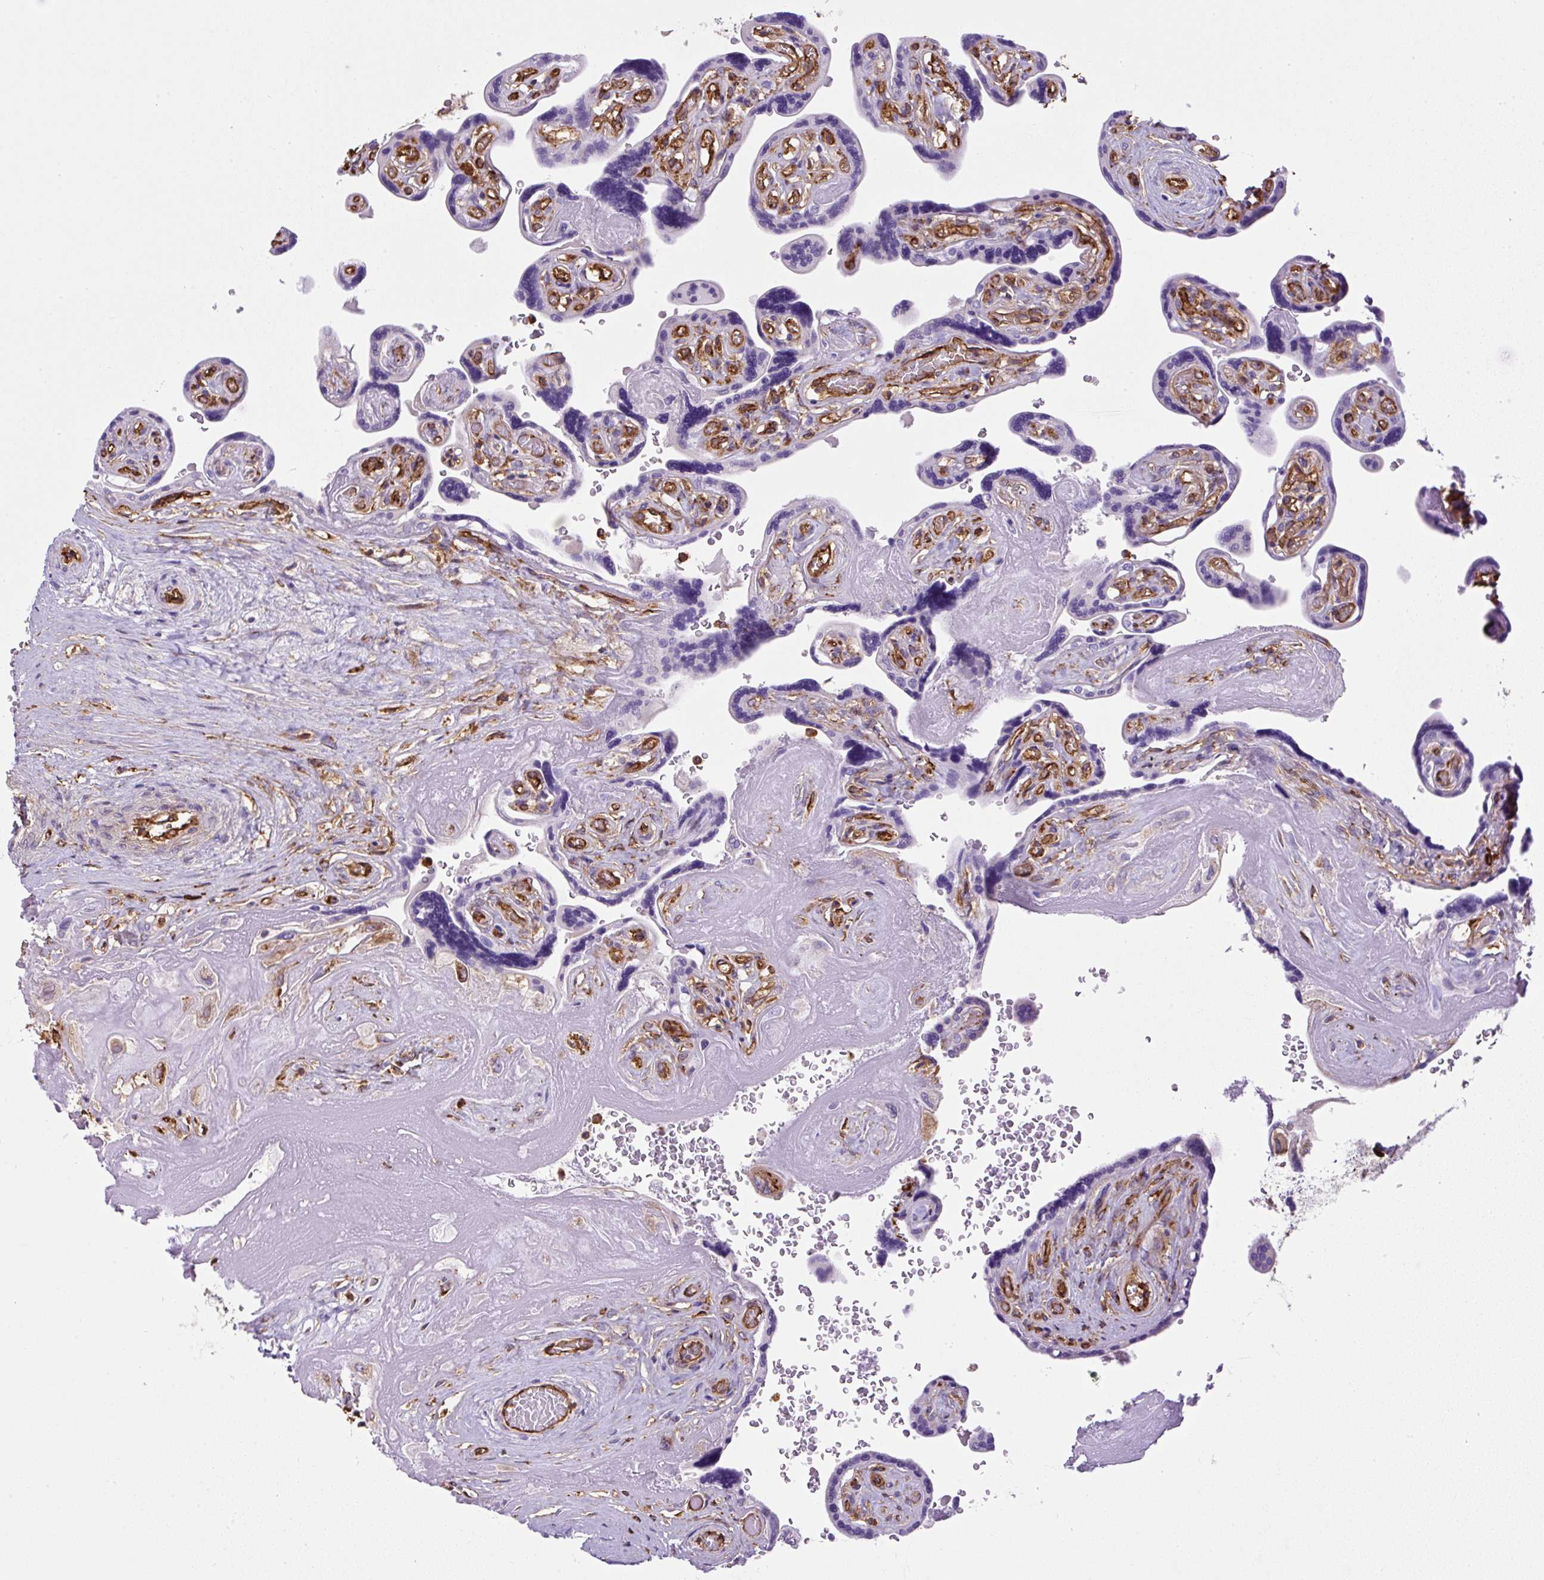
{"staining": {"intensity": "negative", "quantity": "none", "location": "none"}, "tissue": "placenta", "cell_type": "Decidual cells", "image_type": "normal", "snomed": [{"axis": "morphology", "description": "Normal tissue, NOS"}, {"axis": "topography", "description": "Placenta"}], "caption": "This is a histopathology image of immunohistochemistry (IHC) staining of benign placenta, which shows no positivity in decidual cells.", "gene": "MAGEB5", "patient": {"sex": "female", "age": 32}}